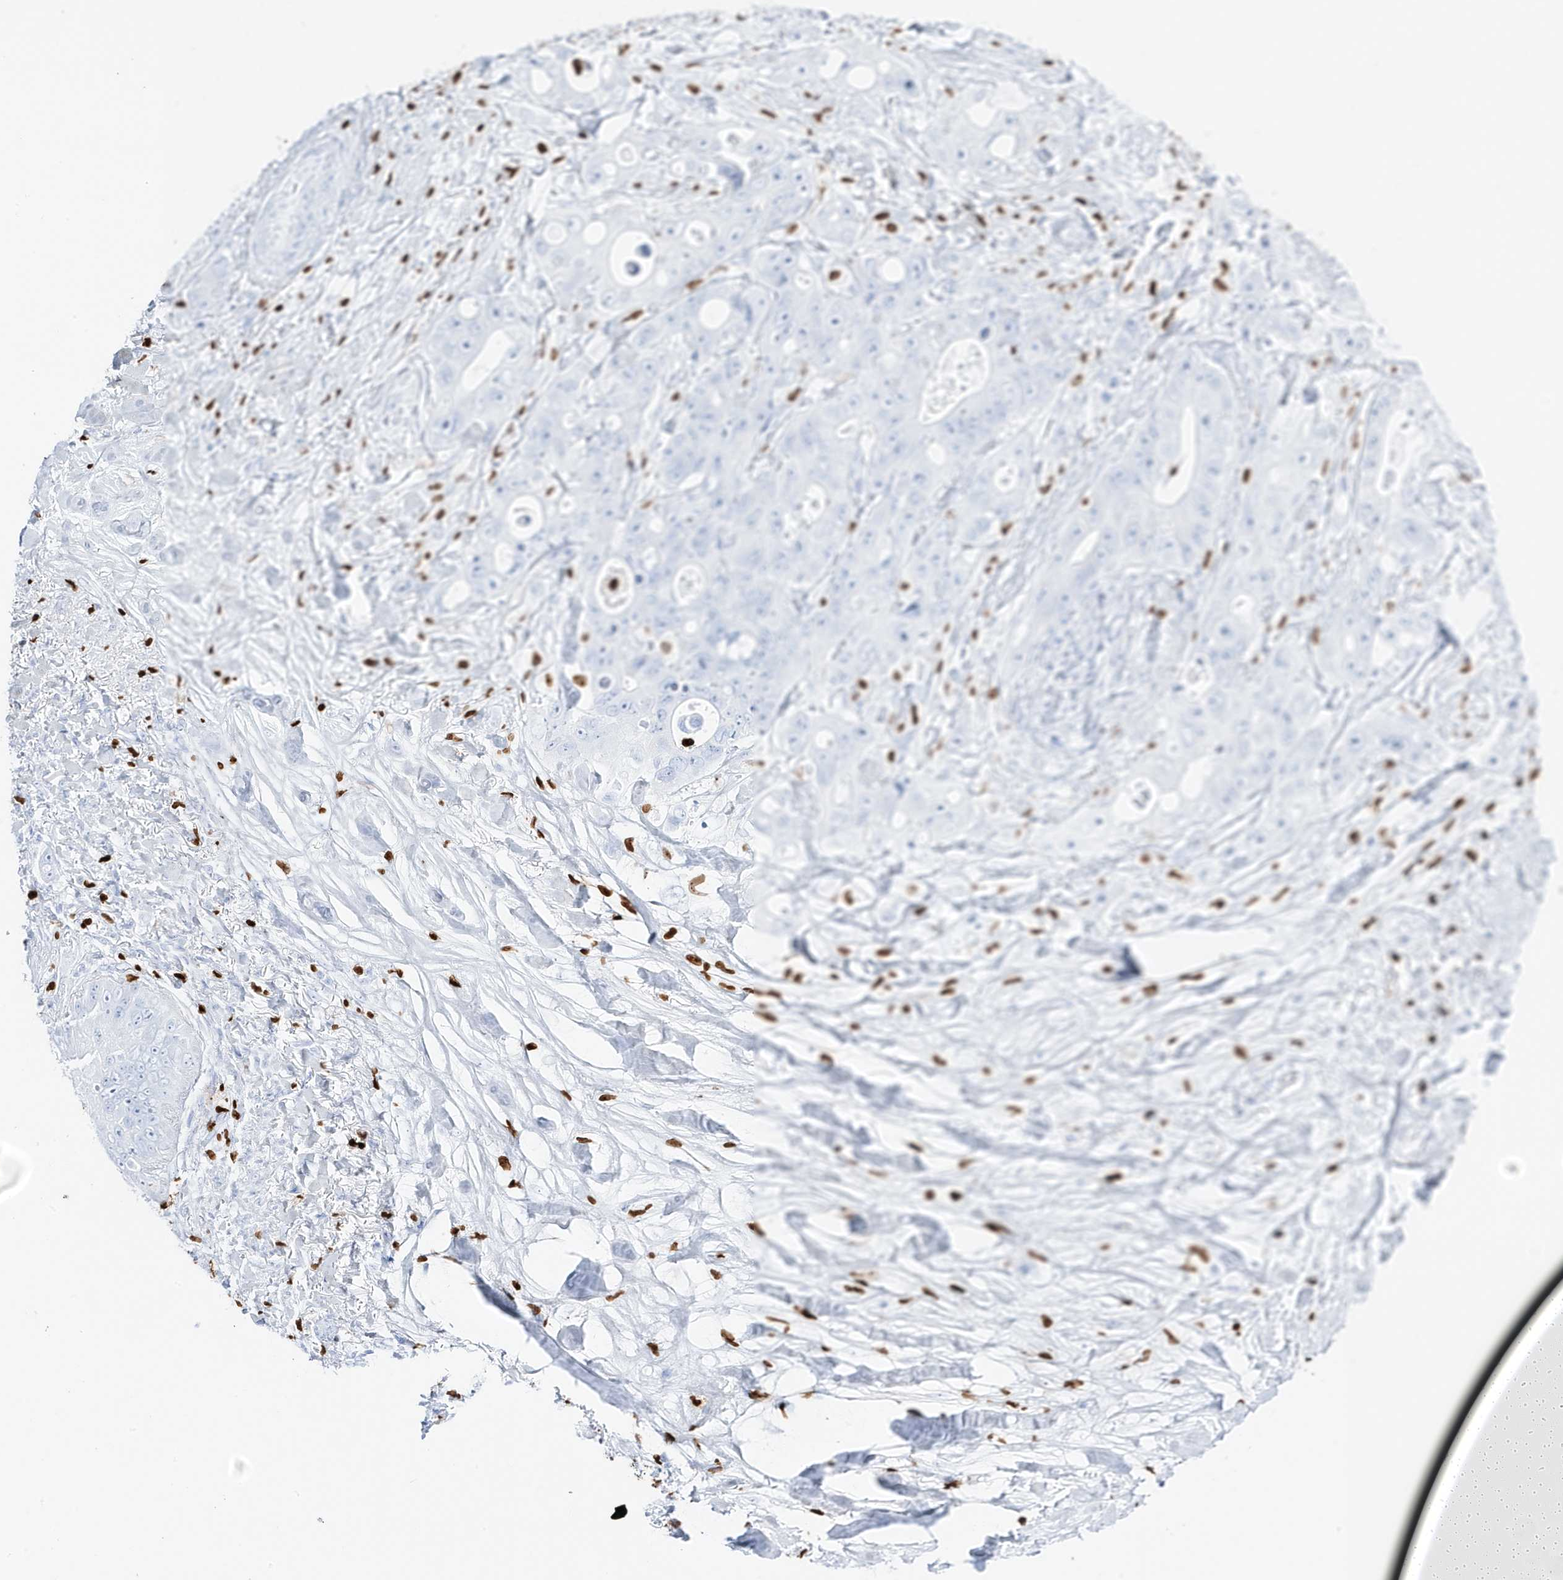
{"staining": {"intensity": "negative", "quantity": "none", "location": "none"}, "tissue": "colorectal cancer", "cell_type": "Tumor cells", "image_type": "cancer", "snomed": [{"axis": "morphology", "description": "Adenocarcinoma, NOS"}, {"axis": "topography", "description": "Colon"}], "caption": "This is an IHC image of human colorectal adenocarcinoma. There is no expression in tumor cells.", "gene": "MNDA", "patient": {"sex": "female", "age": 46}}